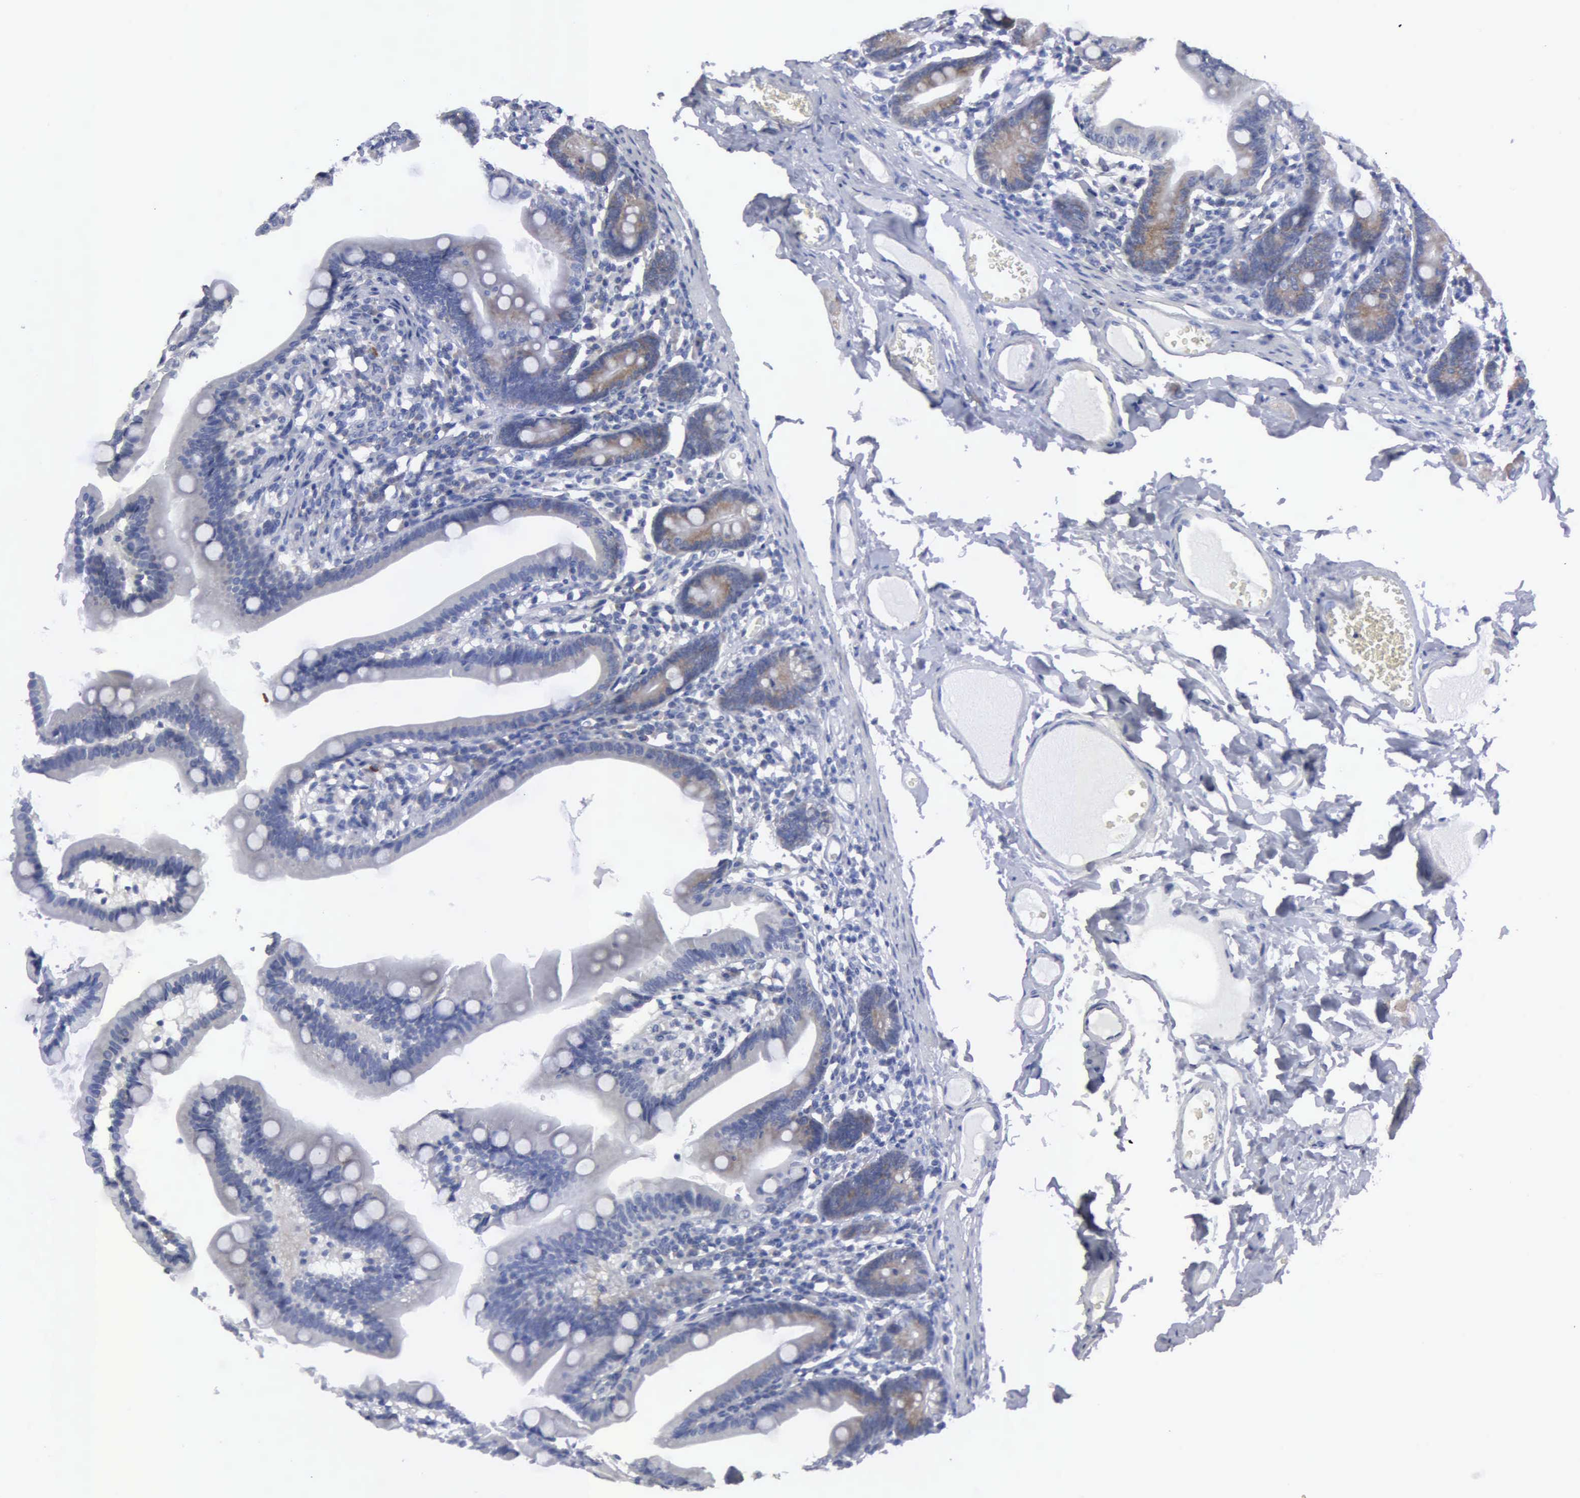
{"staining": {"intensity": "moderate", "quantity": "25%-75%", "location": "cytoplasmic/membranous"}, "tissue": "duodenum", "cell_type": "Glandular cells", "image_type": "normal", "snomed": [{"axis": "morphology", "description": "Normal tissue, NOS"}, {"axis": "topography", "description": "Duodenum"}], "caption": "Duodenum stained with a brown dye reveals moderate cytoplasmic/membranous positive staining in about 25%-75% of glandular cells.", "gene": "TXLNG", "patient": {"sex": "female", "age": 75}}